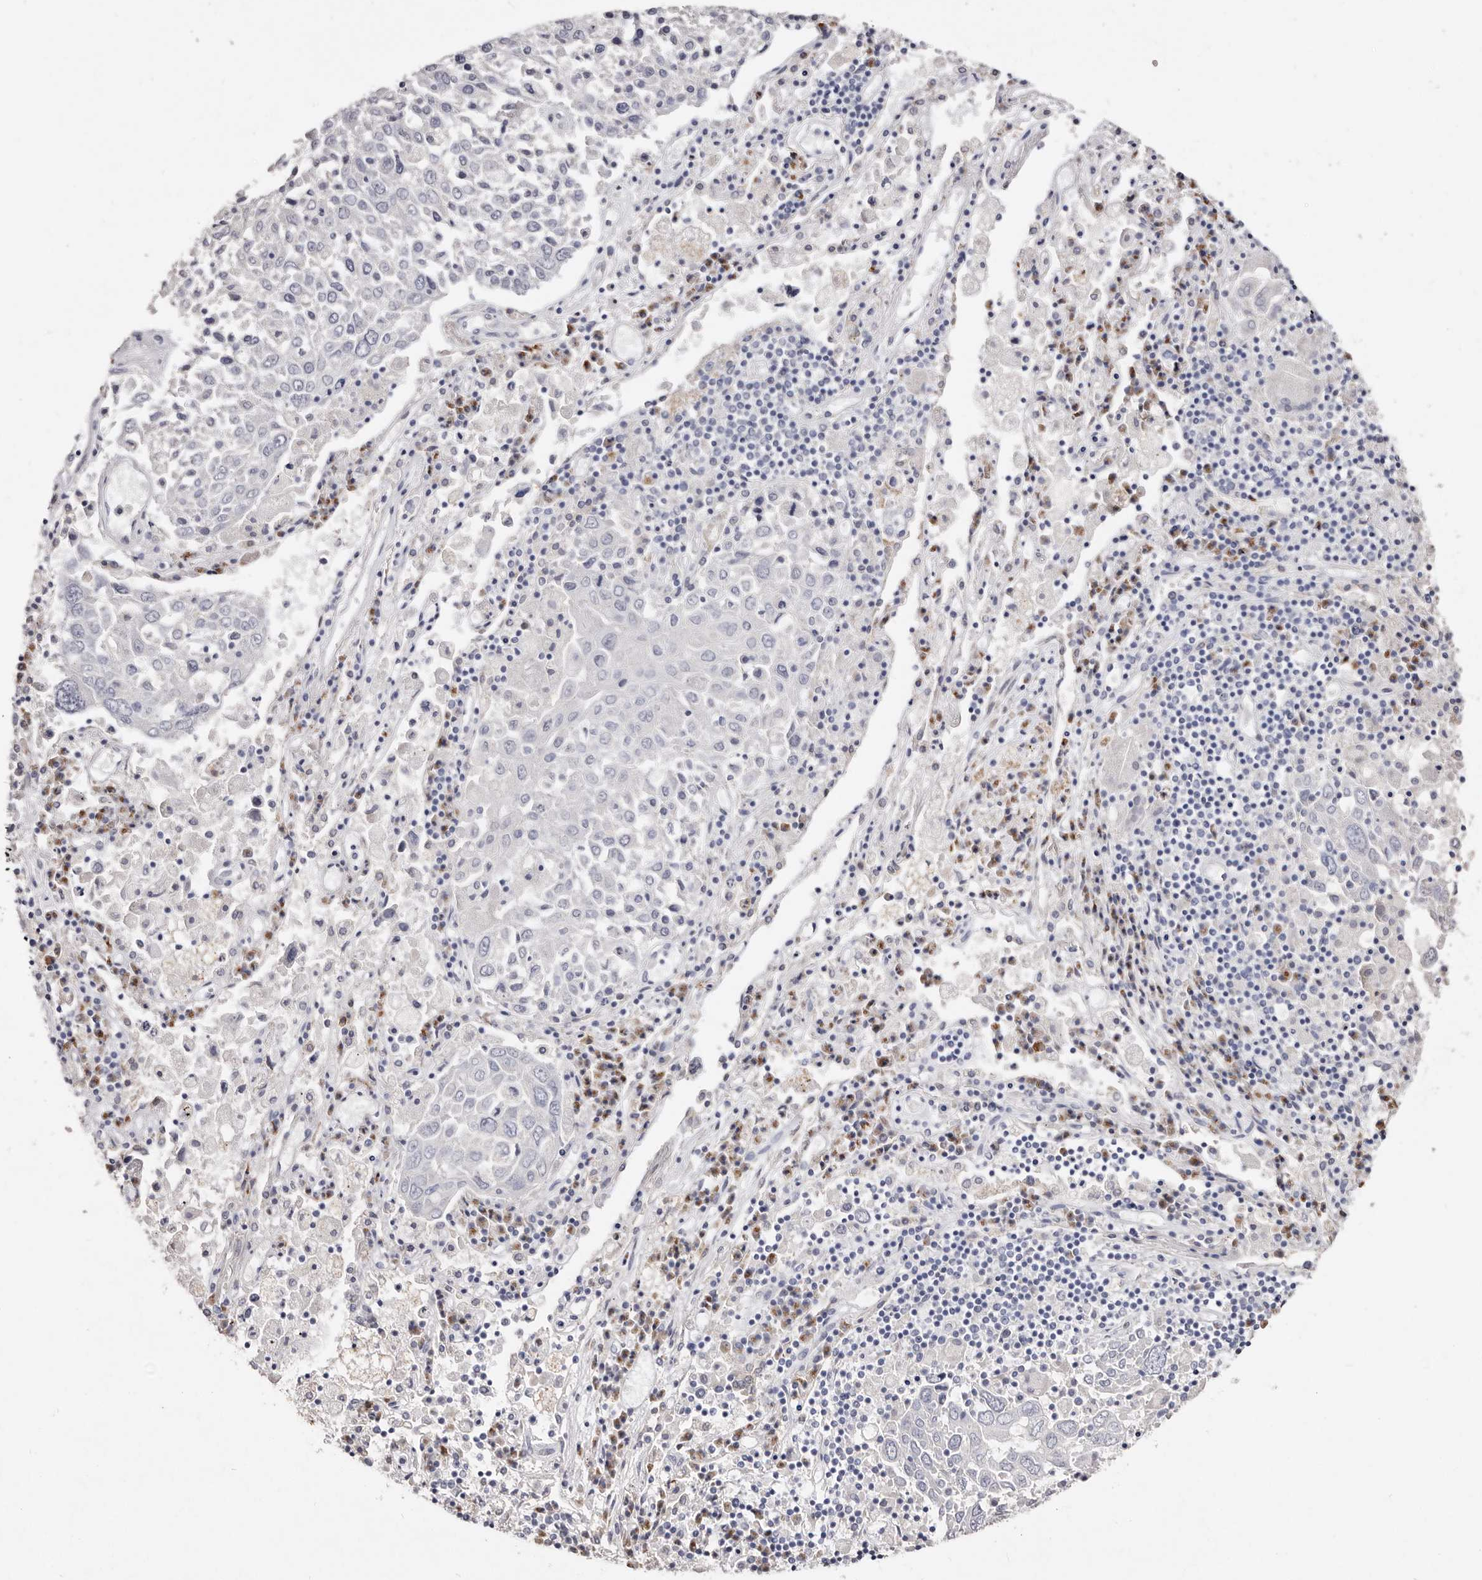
{"staining": {"intensity": "negative", "quantity": "none", "location": "none"}, "tissue": "lung cancer", "cell_type": "Tumor cells", "image_type": "cancer", "snomed": [{"axis": "morphology", "description": "Squamous cell carcinoma, NOS"}, {"axis": "topography", "description": "Lung"}], "caption": "Tumor cells are negative for brown protein staining in lung cancer.", "gene": "LGALS7B", "patient": {"sex": "male", "age": 65}}